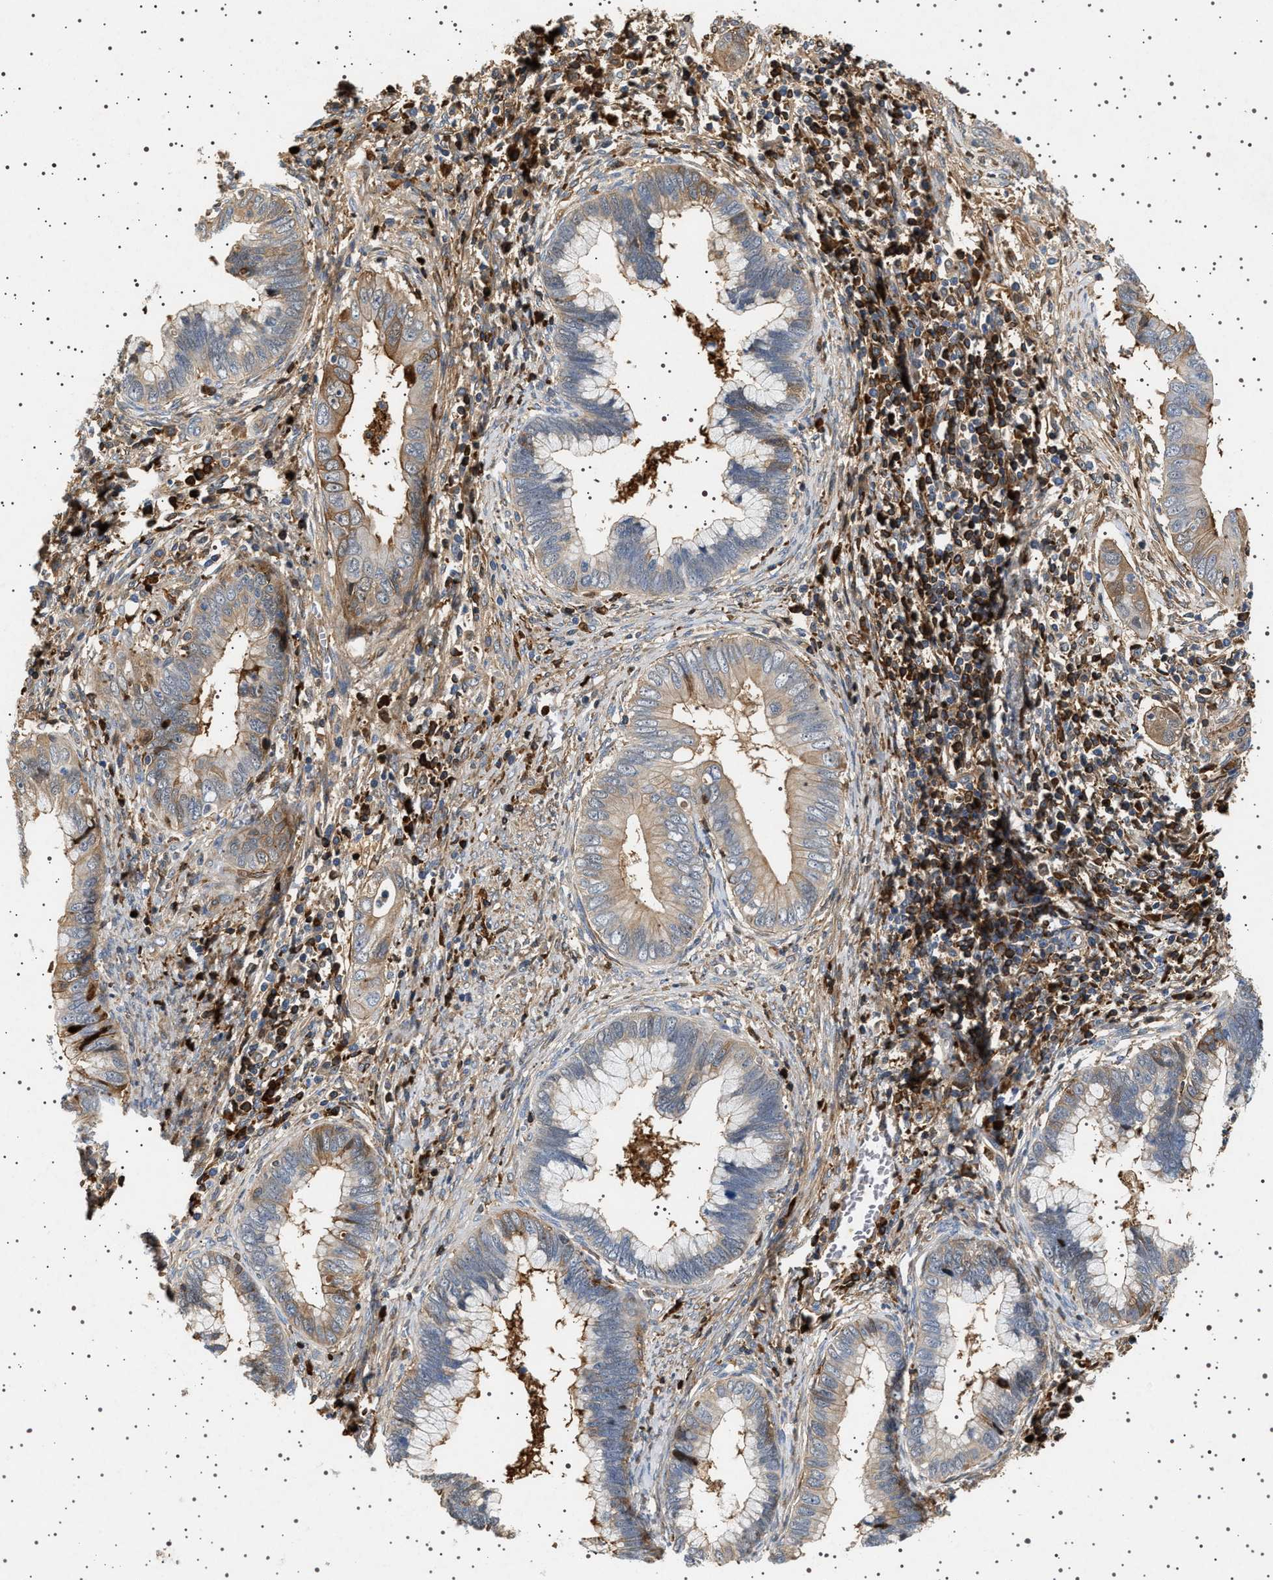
{"staining": {"intensity": "weak", "quantity": ">75%", "location": "cytoplasmic/membranous"}, "tissue": "cervical cancer", "cell_type": "Tumor cells", "image_type": "cancer", "snomed": [{"axis": "morphology", "description": "Adenocarcinoma, NOS"}, {"axis": "topography", "description": "Cervix"}], "caption": "Weak cytoplasmic/membranous expression for a protein is seen in about >75% of tumor cells of adenocarcinoma (cervical) using immunohistochemistry.", "gene": "FICD", "patient": {"sex": "female", "age": 44}}